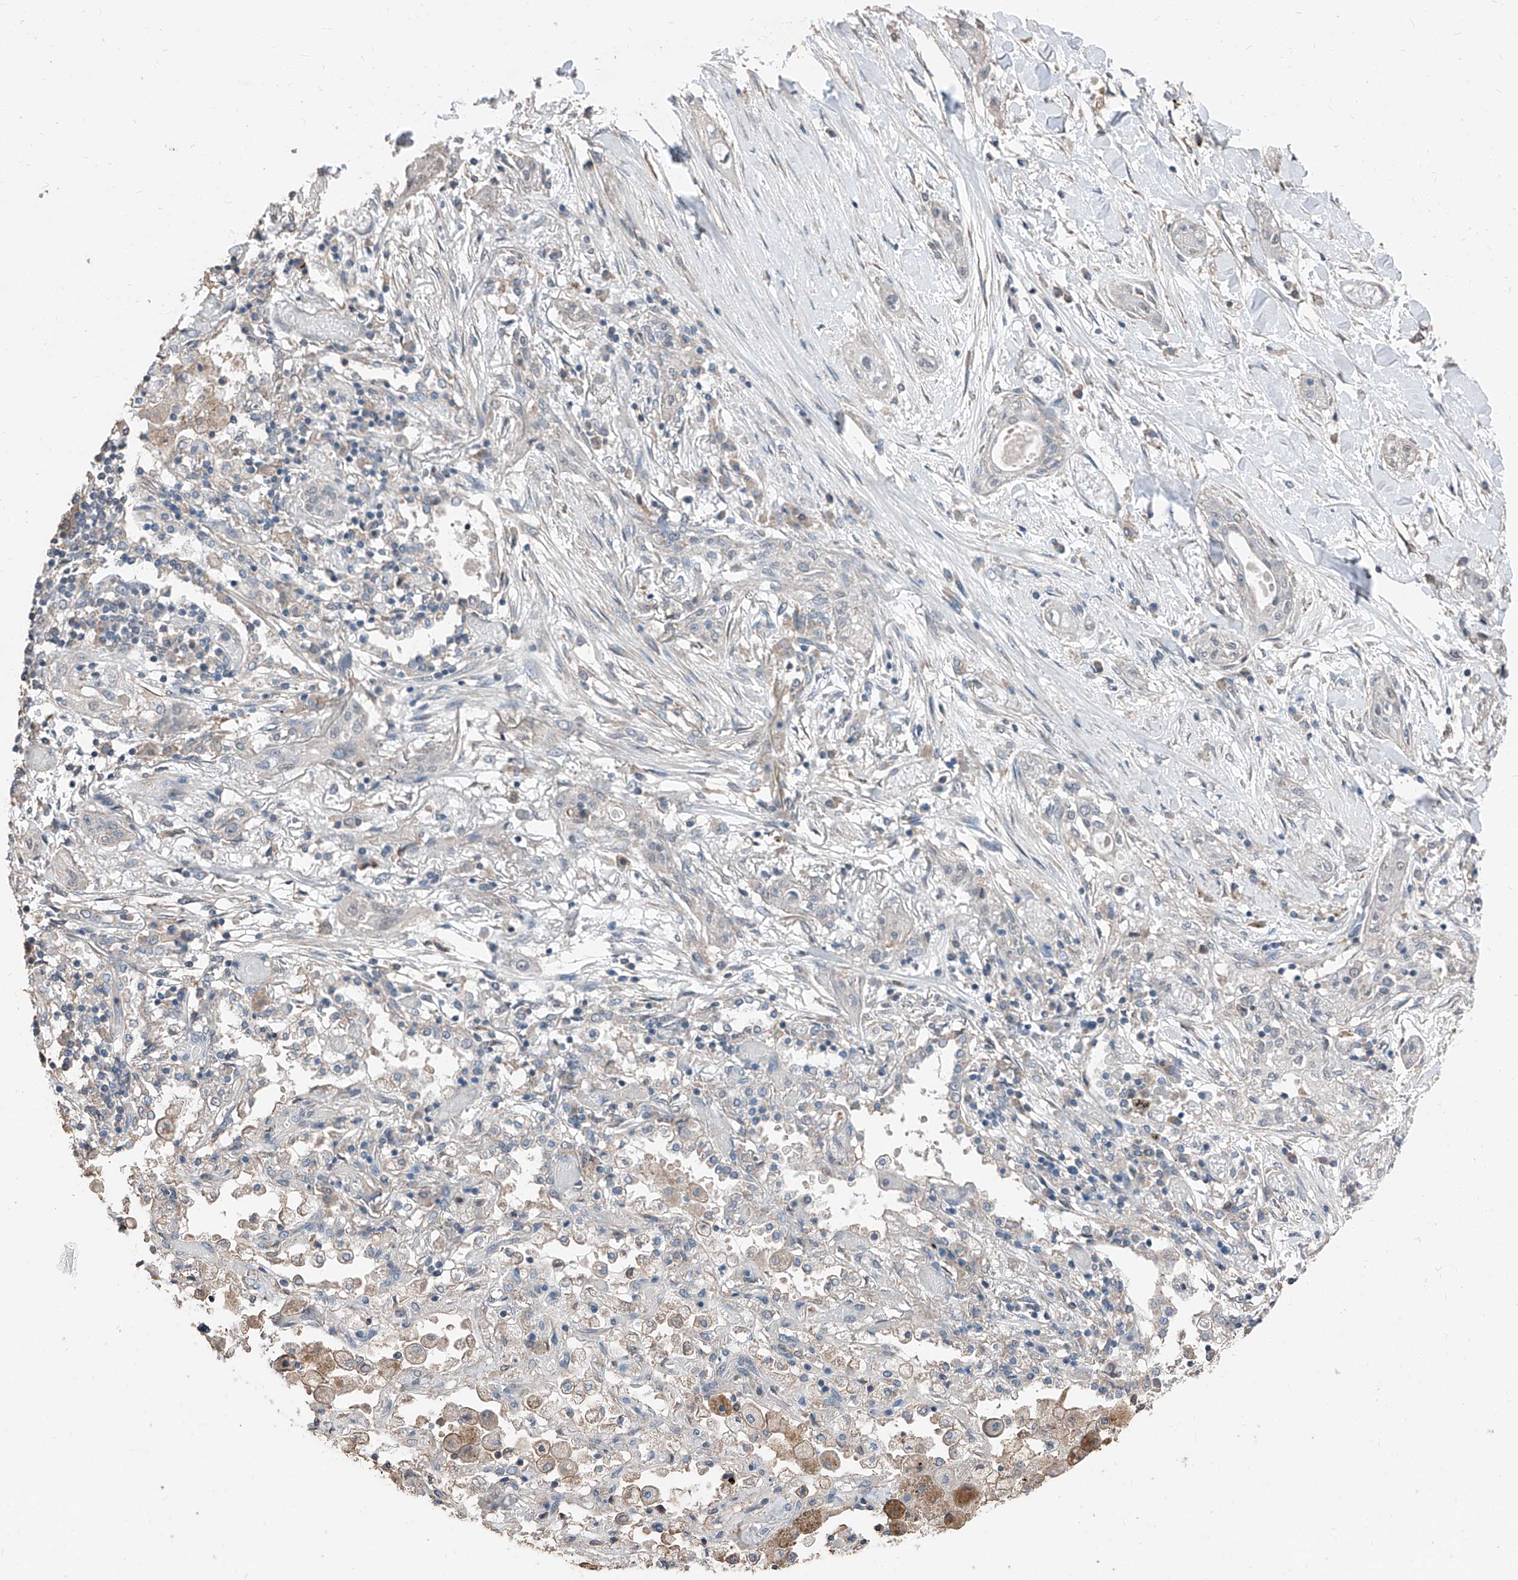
{"staining": {"intensity": "negative", "quantity": "none", "location": "none"}, "tissue": "lung cancer", "cell_type": "Tumor cells", "image_type": "cancer", "snomed": [{"axis": "morphology", "description": "Squamous cell carcinoma, NOS"}, {"axis": "topography", "description": "Lung"}], "caption": "This is an immunohistochemistry (IHC) micrograph of human lung cancer (squamous cell carcinoma). There is no staining in tumor cells.", "gene": "MAMLD1", "patient": {"sex": "female", "age": 47}}